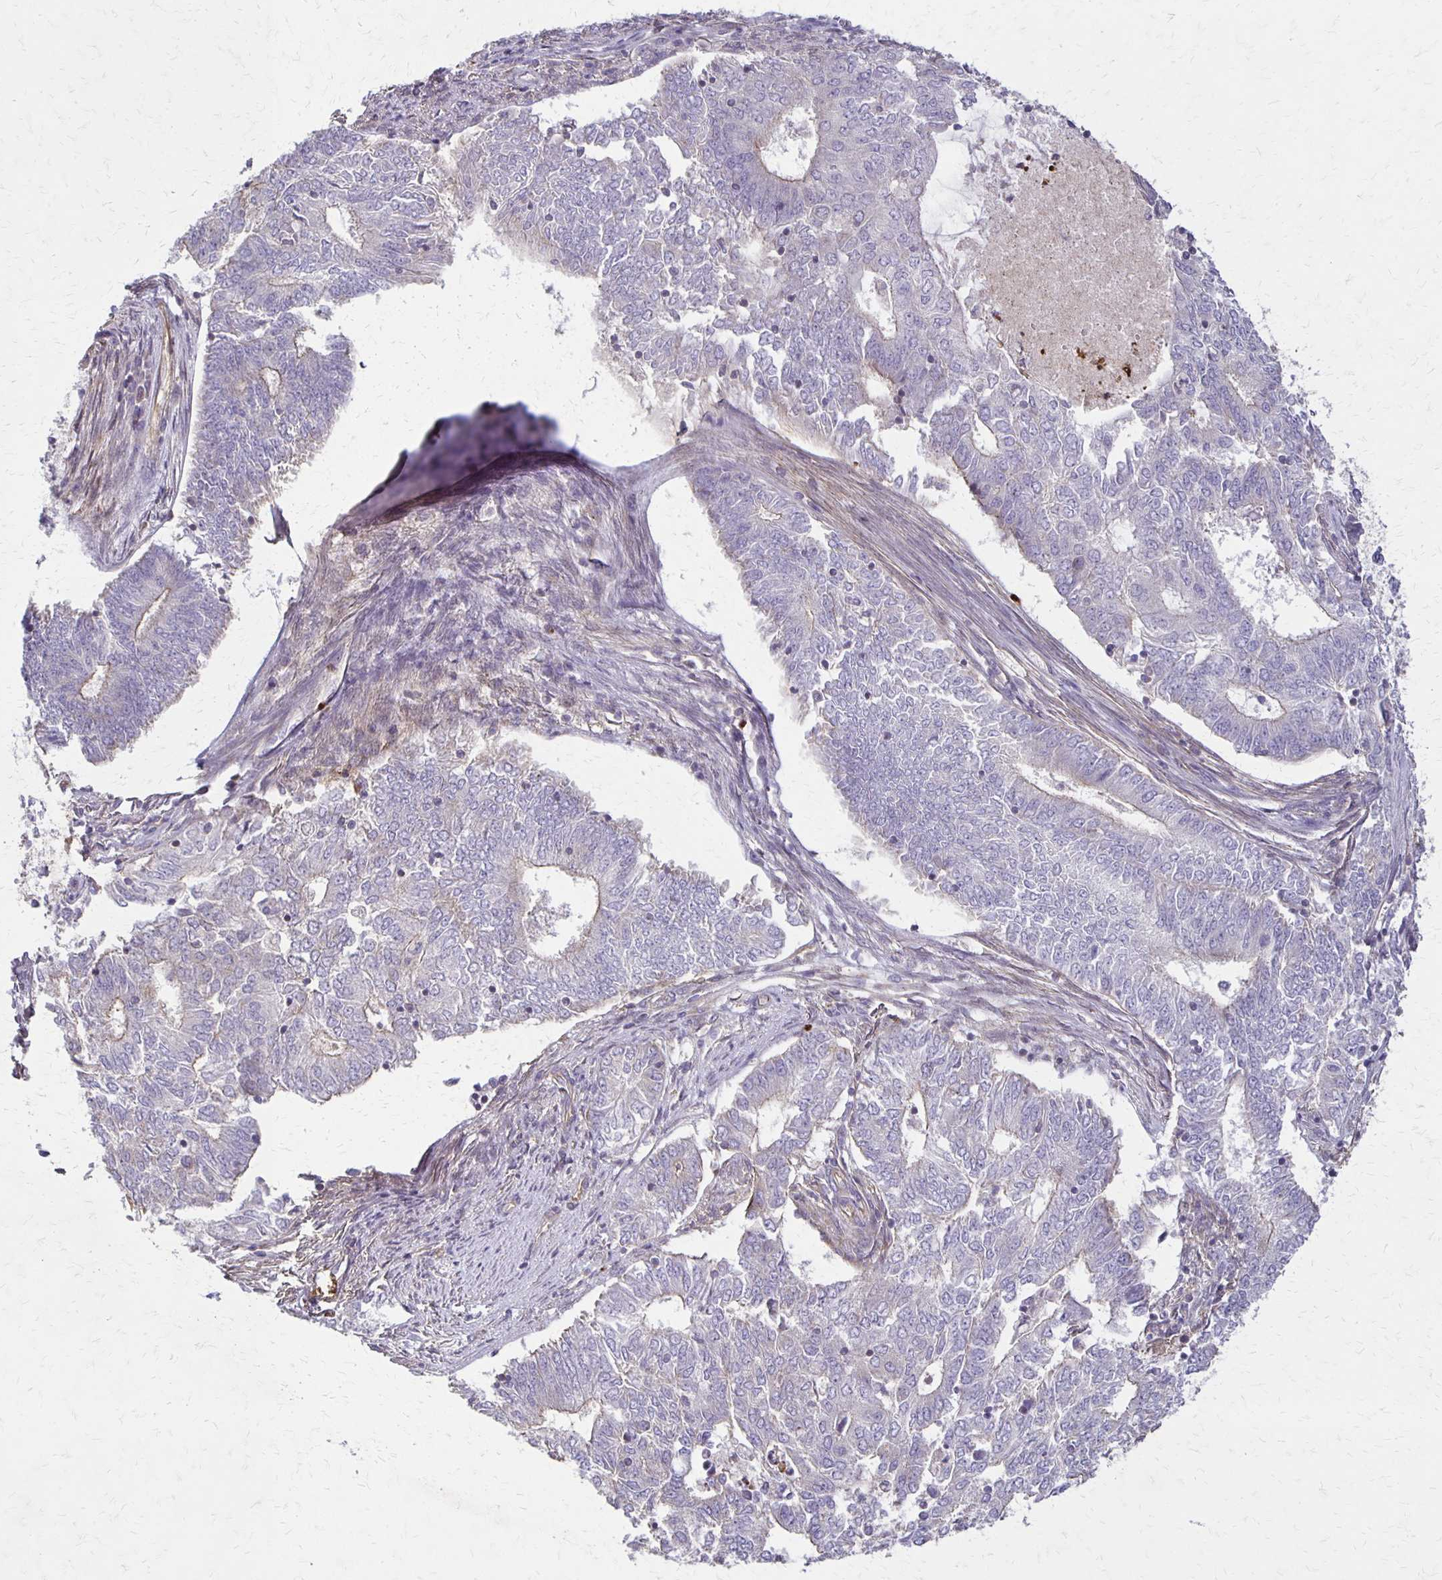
{"staining": {"intensity": "negative", "quantity": "none", "location": "none"}, "tissue": "endometrial cancer", "cell_type": "Tumor cells", "image_type": "cancer", "snomed": [{"axis": "morphology", "description": "Adenocarcinoma, NOS"}, {"axis": "topography", "description": "Endometrium"}], "caption": "Endometrial cancer stained for a protein using immunohistochemistry displays no expression tumor cells.", "gene": "EIF4EBP2", "patient": {"sex": "female", "age": 62}}